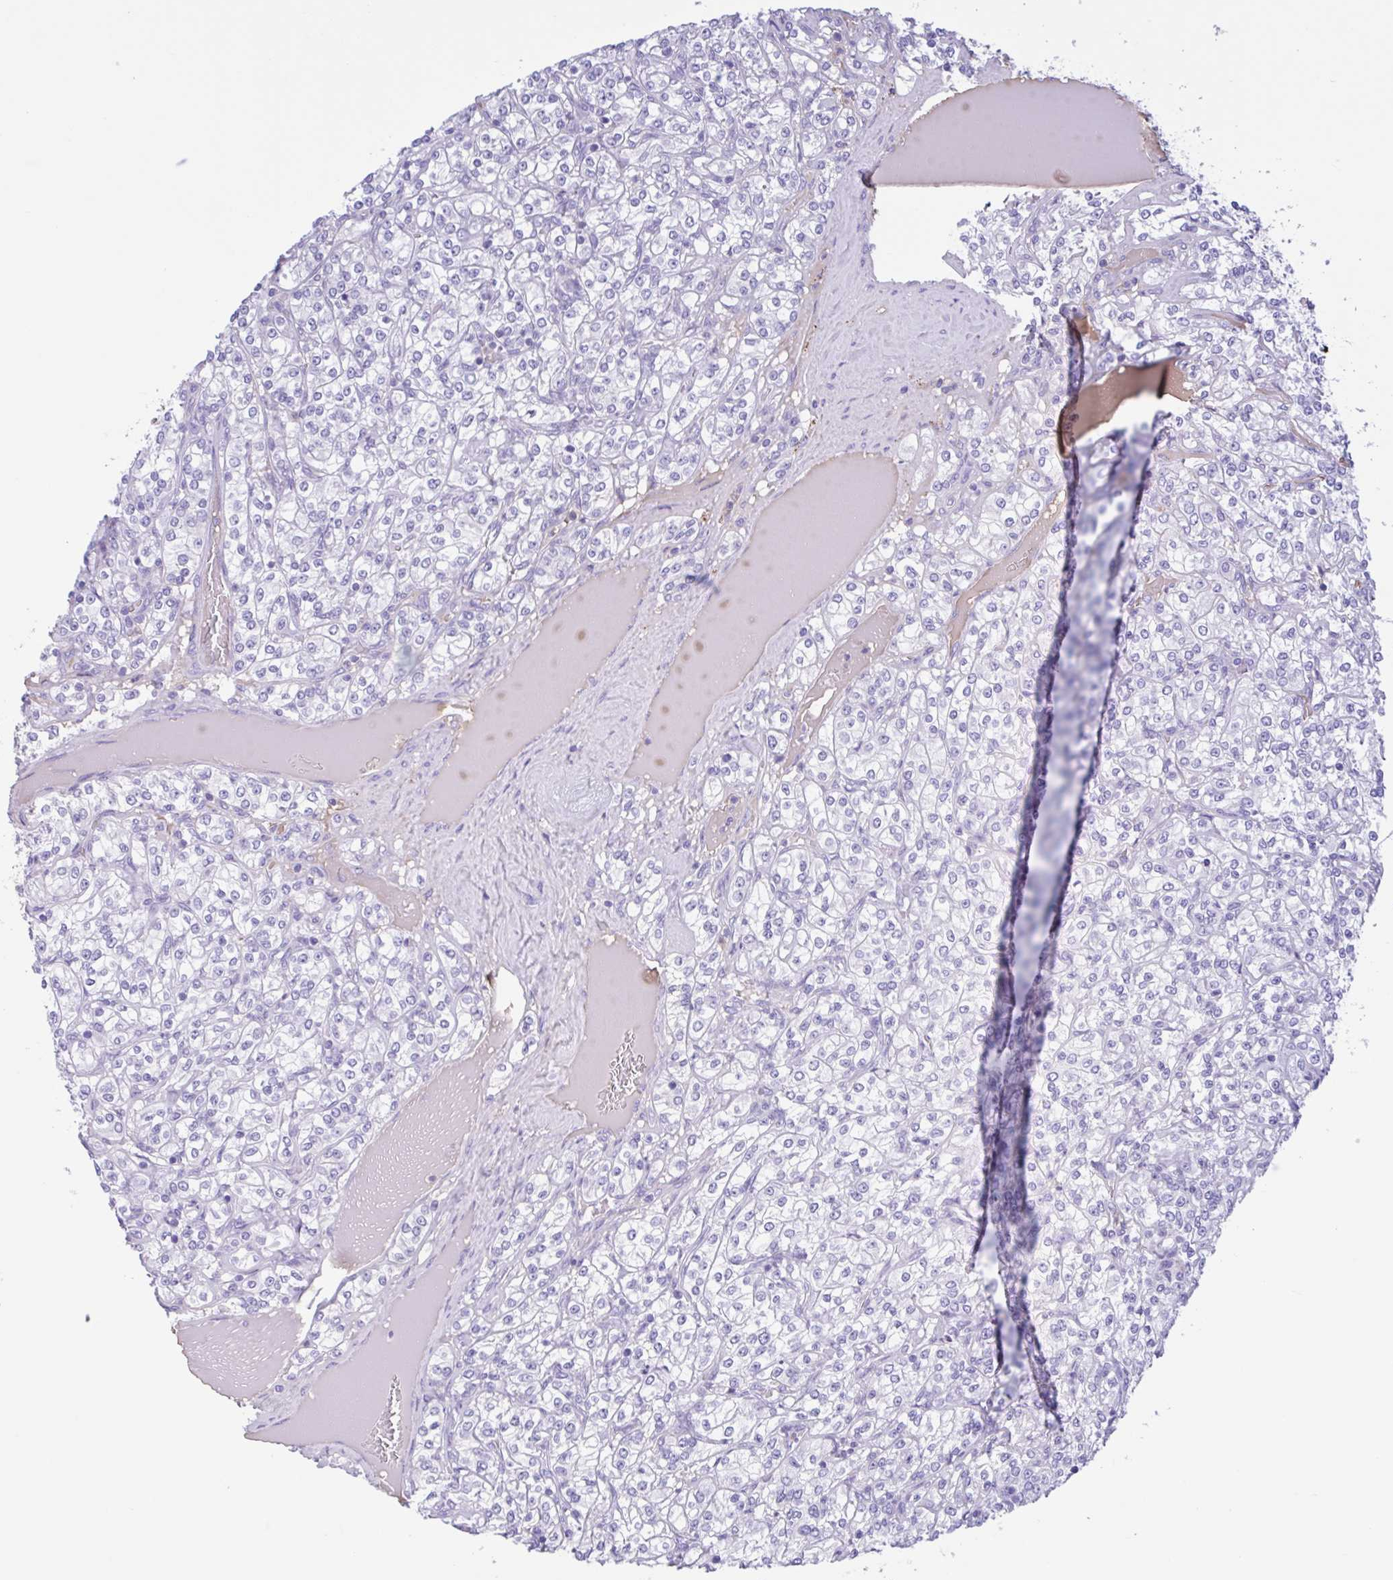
{"staining": {"intensity": "negative", "quantity": "none", "location": "none"}, "tissue": "renal cancer", "cell_type": "Tumor cells", "image_type": "cancer", "snomed": [{"axis": "morphology", "description": "Adenocarcinoma, NOS"}, {"axis": "topography", "description": "Kidney"}], "caption": "Histopathology image shows no significant protein positivity in tumor cells of renal cancer.", "gene": "LARGE2", "patient": {"sex": "male", "age": 77}}